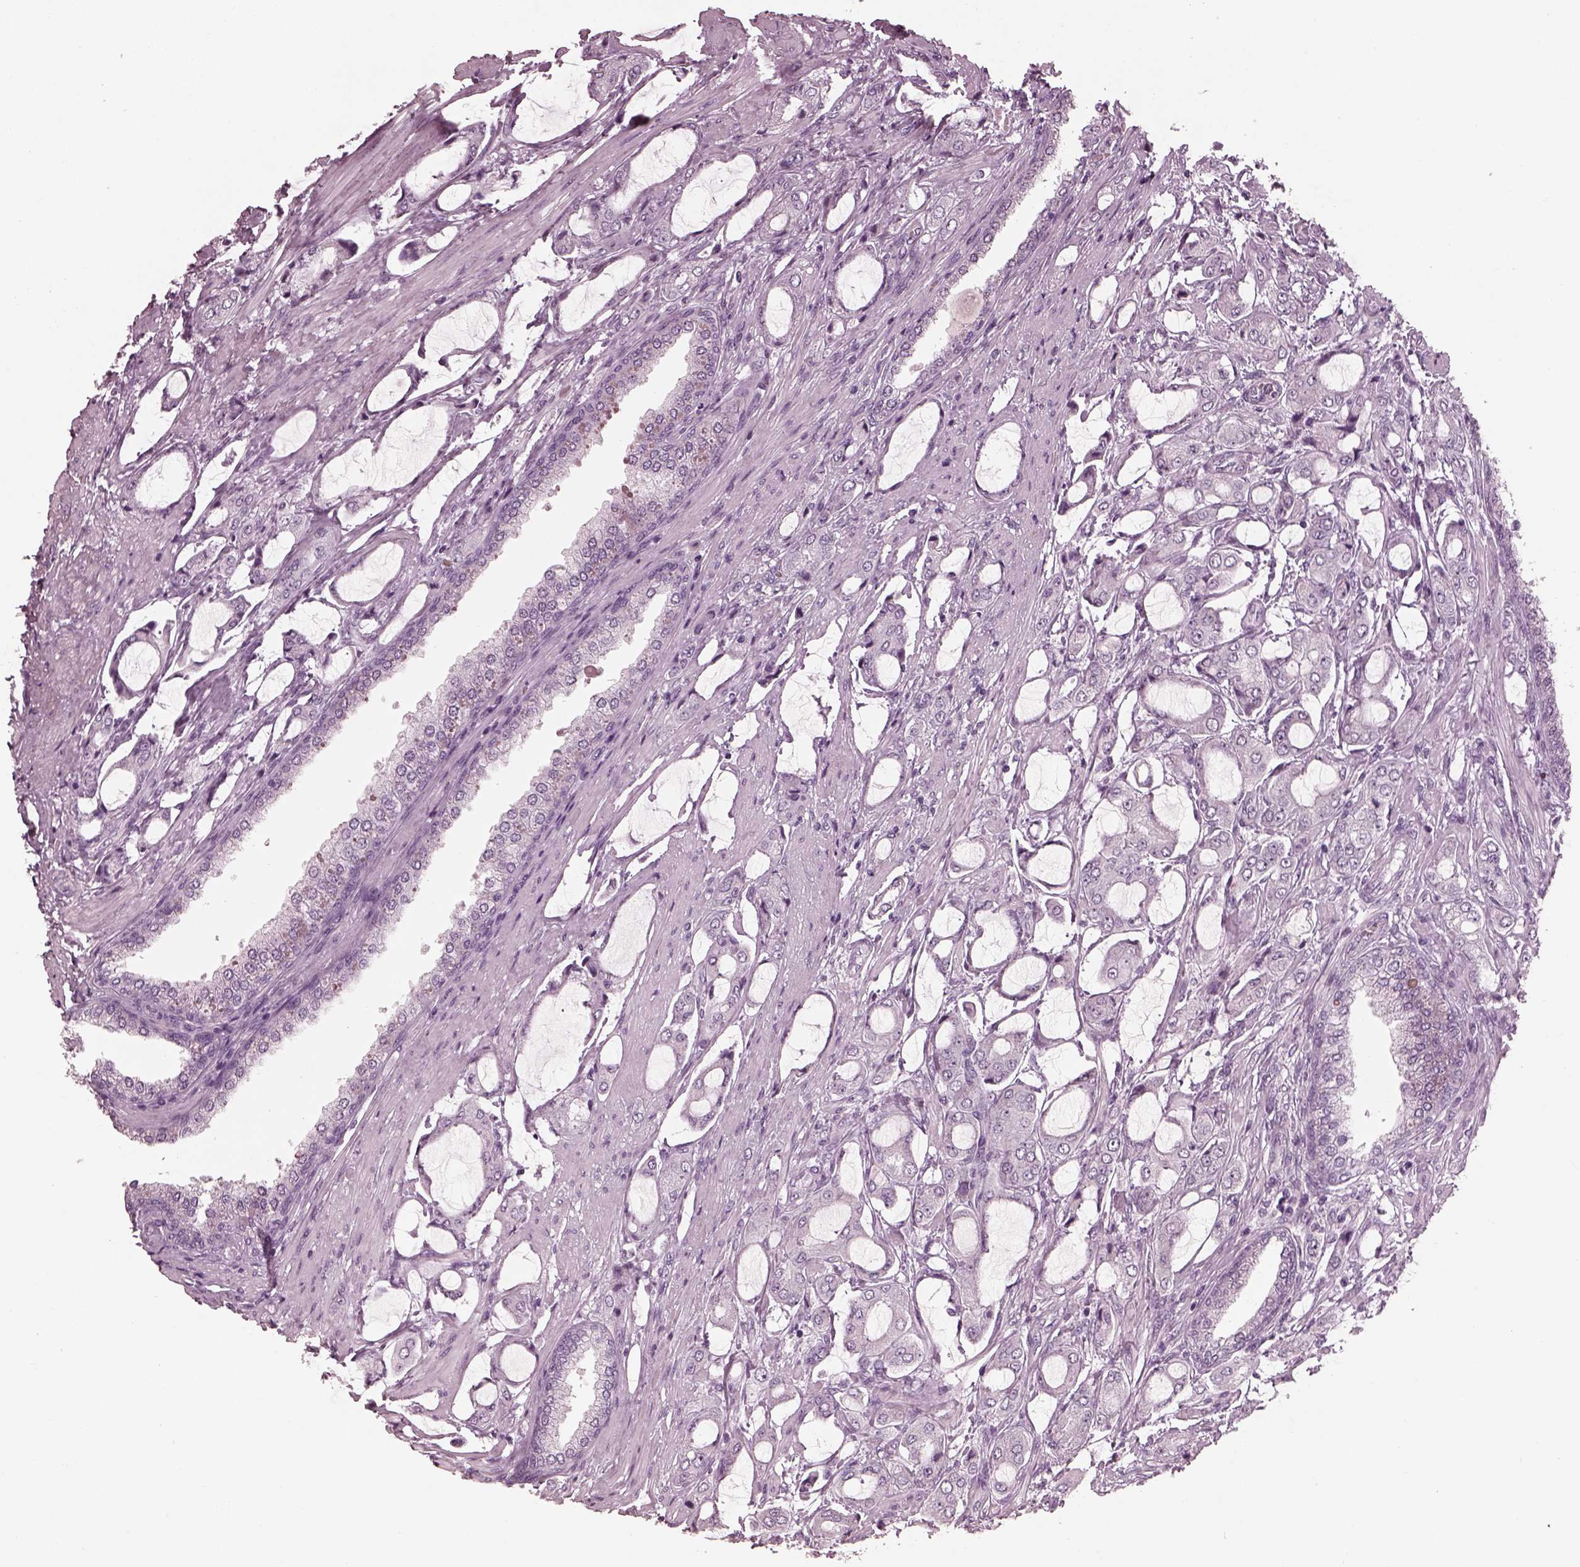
{"staining": {"intensity": "negative", "quantity": "none", "location": "none"}, "tissue": "prostate cancer", "cell_type": "Tumor cells", "image_type": "cancer", "snomed": [{"axis": "morphology", "description": "Adenocarcinoma, NOS"}, {"axis": "topography", "description": "Prostate"}], "caption": "High power microscopy photomicrograph of an IHC image of adenocarcinoma (prostate), revealing no significant positivity in tumor cells. (Brightfield microscopy of DAB (3,3'-diaminobenzidine) IHC at high magnification).", "gene": "FABP9", "patient": {"sex": "male", "age": 63}}